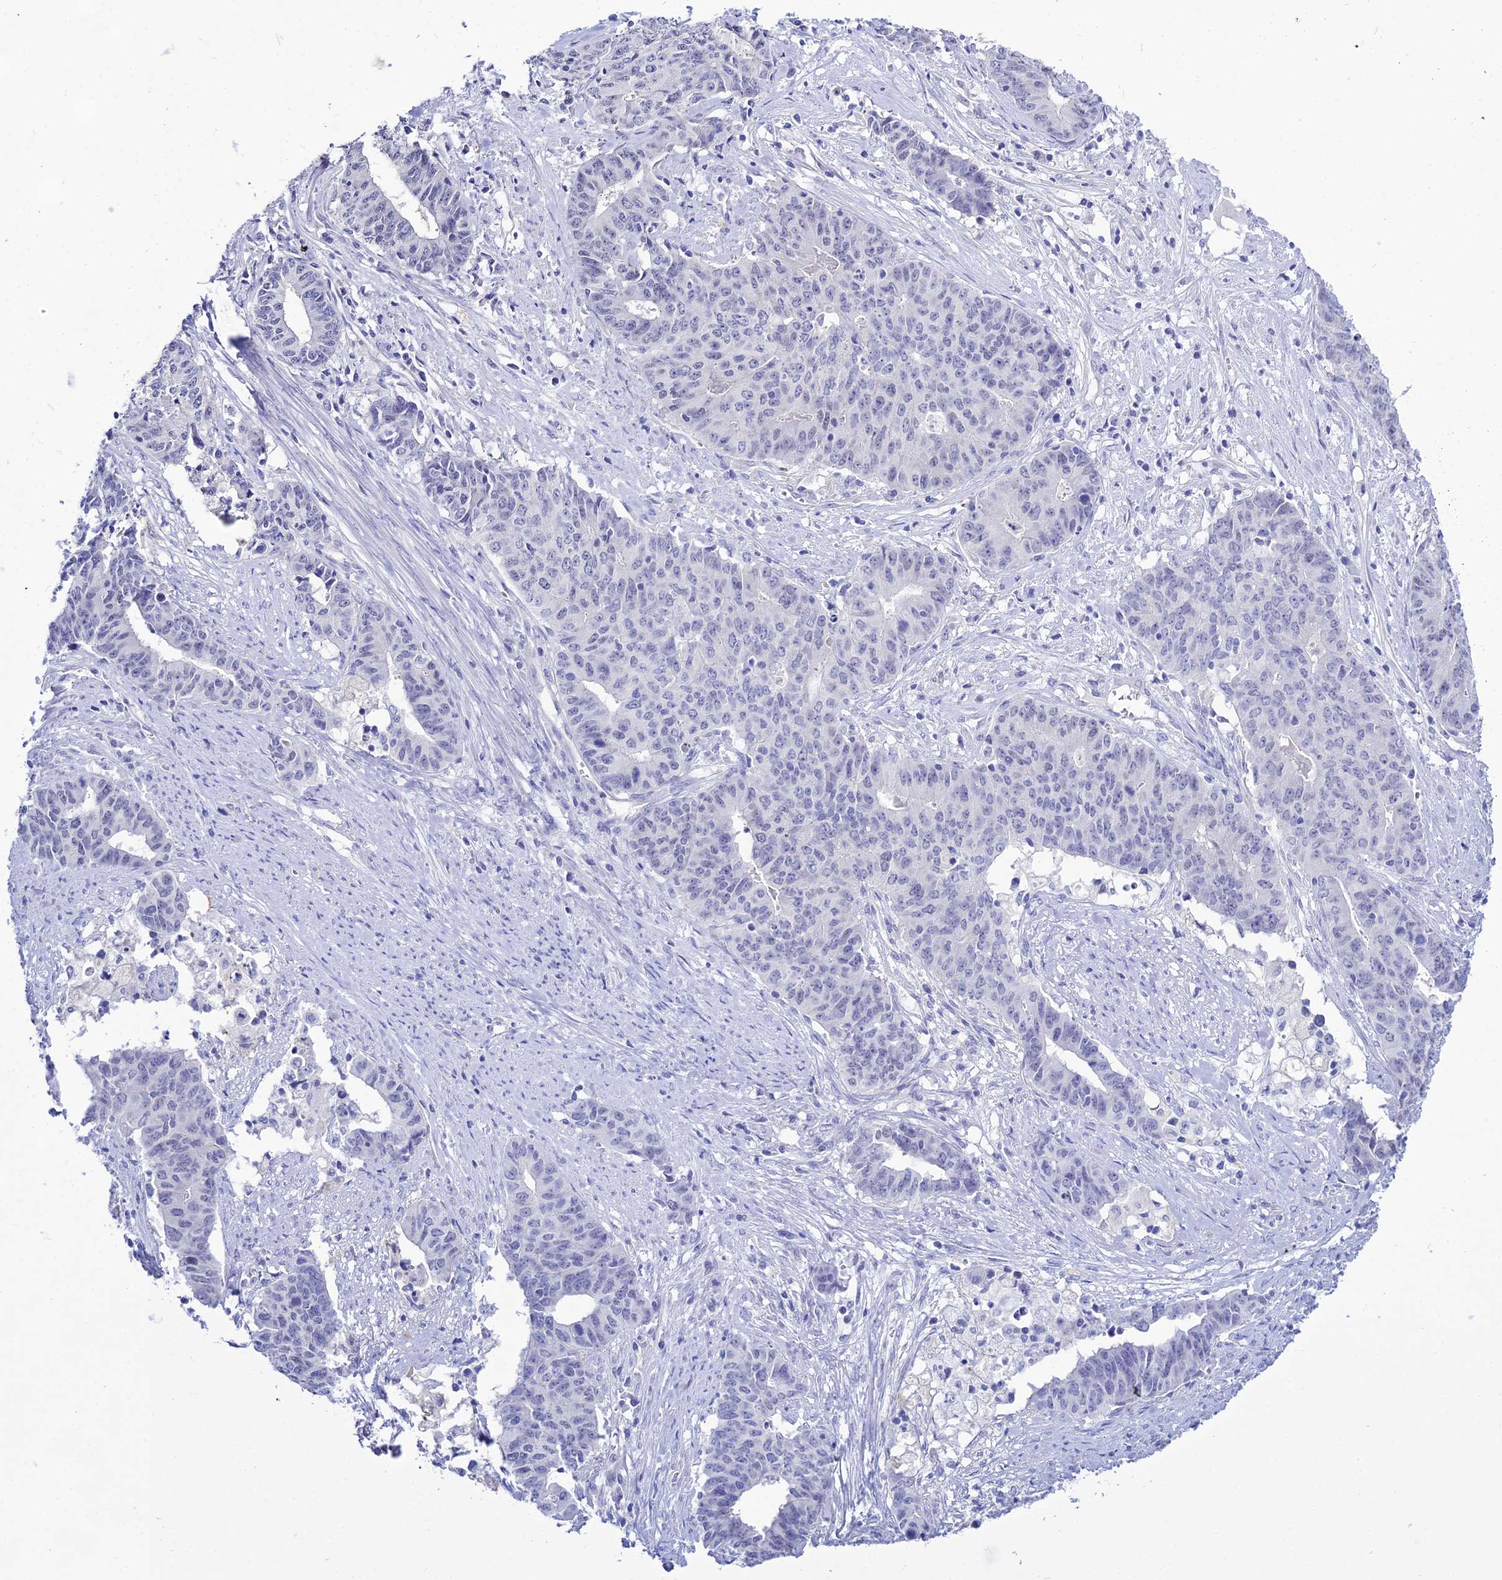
{"staining": {"intensity": "negative", "quantity": "none", "location": "none"}, "tissue": "endometrial cancer", "cell_type": "Tumor cells", "image_type": "cancer", "snomed": [{"axis": "morphology", "description": "Adenocarcinoma, NOS"}, {"axis": "topography", "description": "Endometrium"}], "caption": "Immunohistochemical staining of human adenocarcinoma (endometrial) demonstrates no significant expression in tumor cells.", "gene": "DEFB107A", "patient": {"sex": "female", "age": 59}}